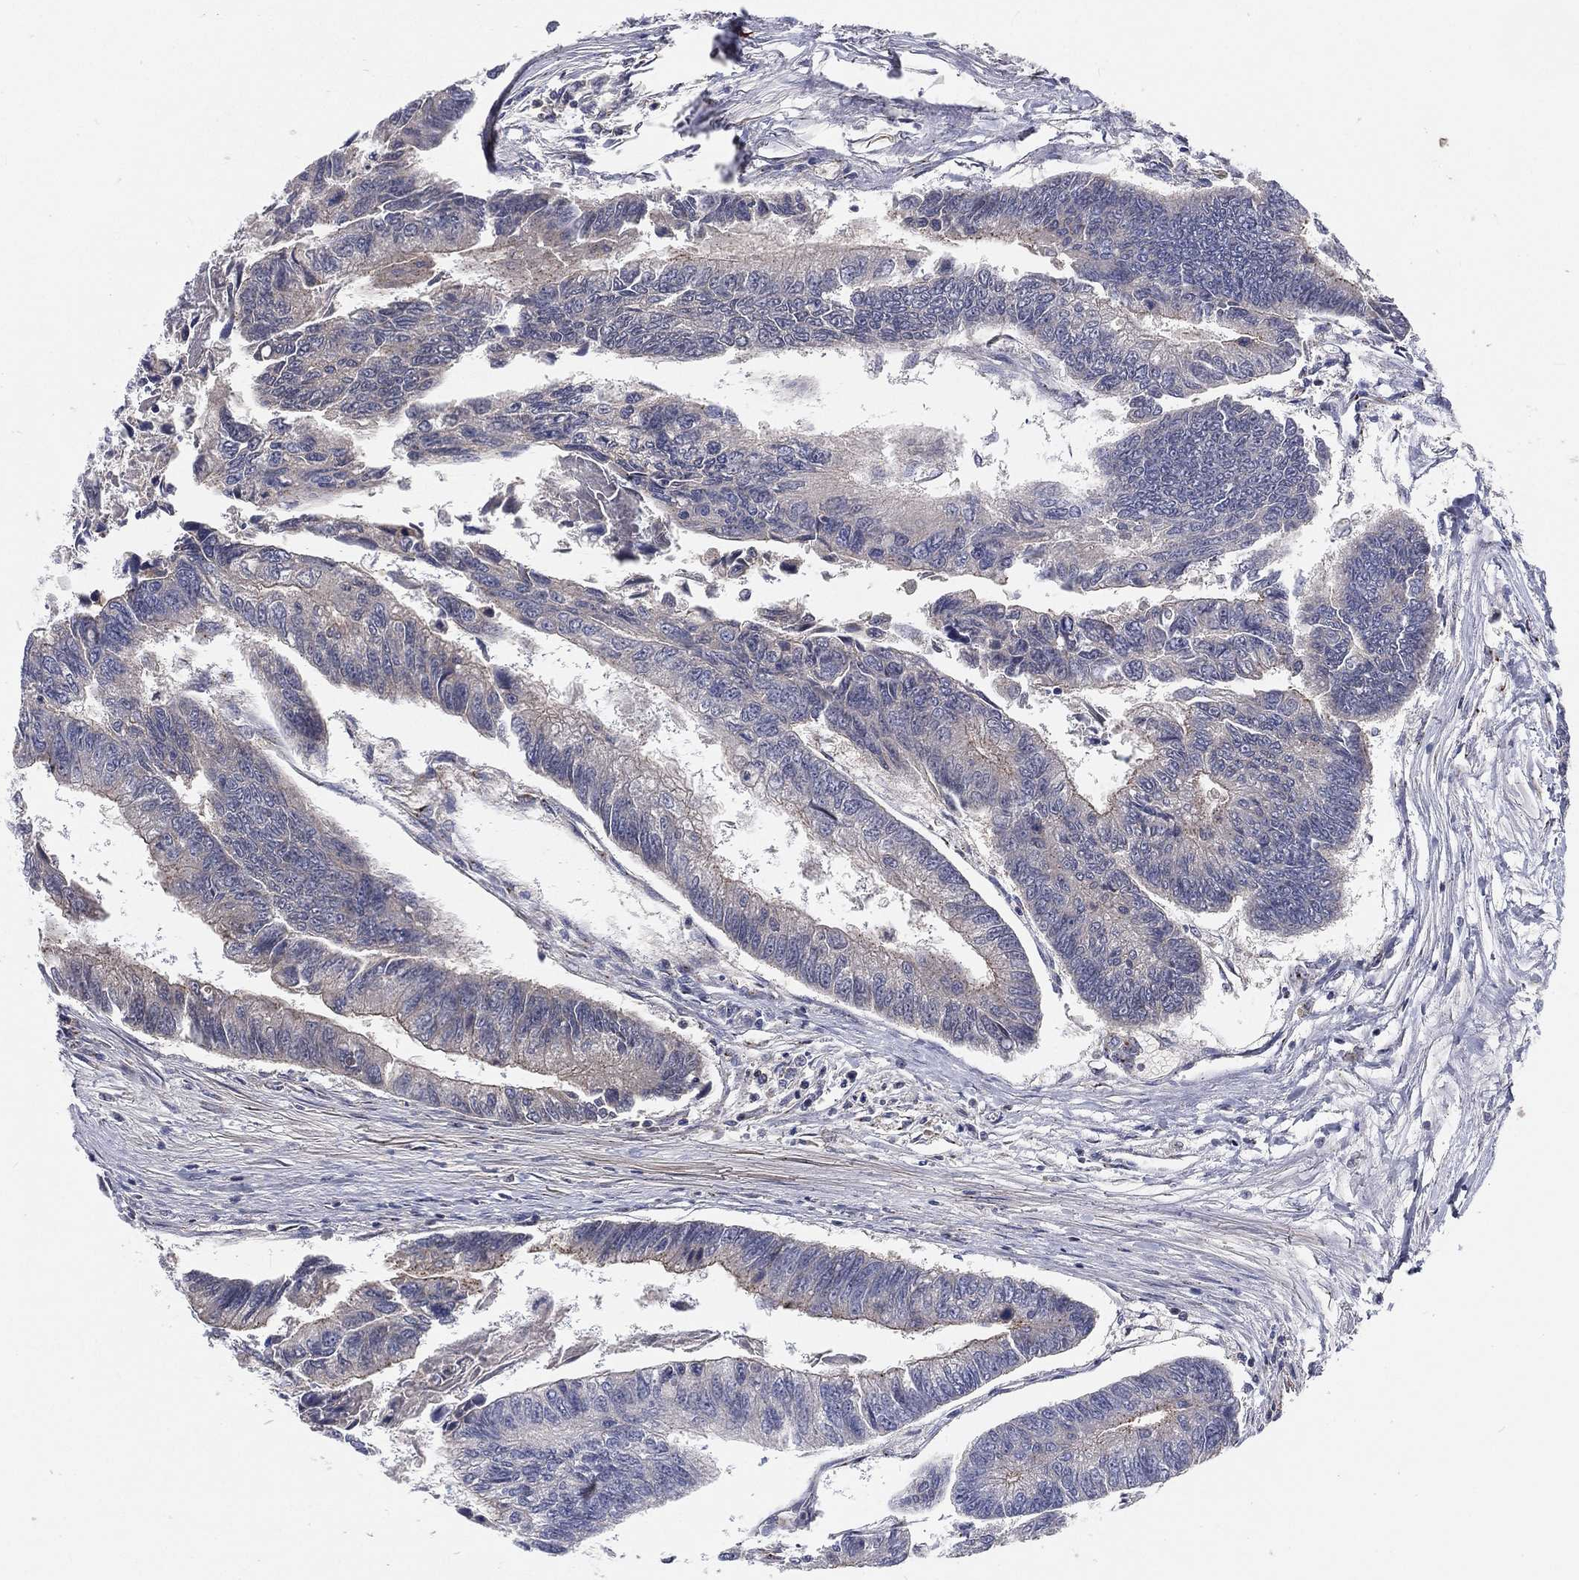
{"staining": {"intensity": "negative", "quantity": "none", "location": "none"}, "tissue": "colorectal cancer", "cell_type": "Tumor cells", "image_type": "cancer", "snomed": [{"axis": "morphology", "description": "Adenocarcinoma, NOS"}, {"axis": "topography", "description": "Colon"}], "caption": "Colorectal cancer (adenocarcinoma) was stained to show a protein in brown. There is no significant expression in tumor cells.", "gene": "CROCC", "patient": {"sex": "female", "age": 65}}